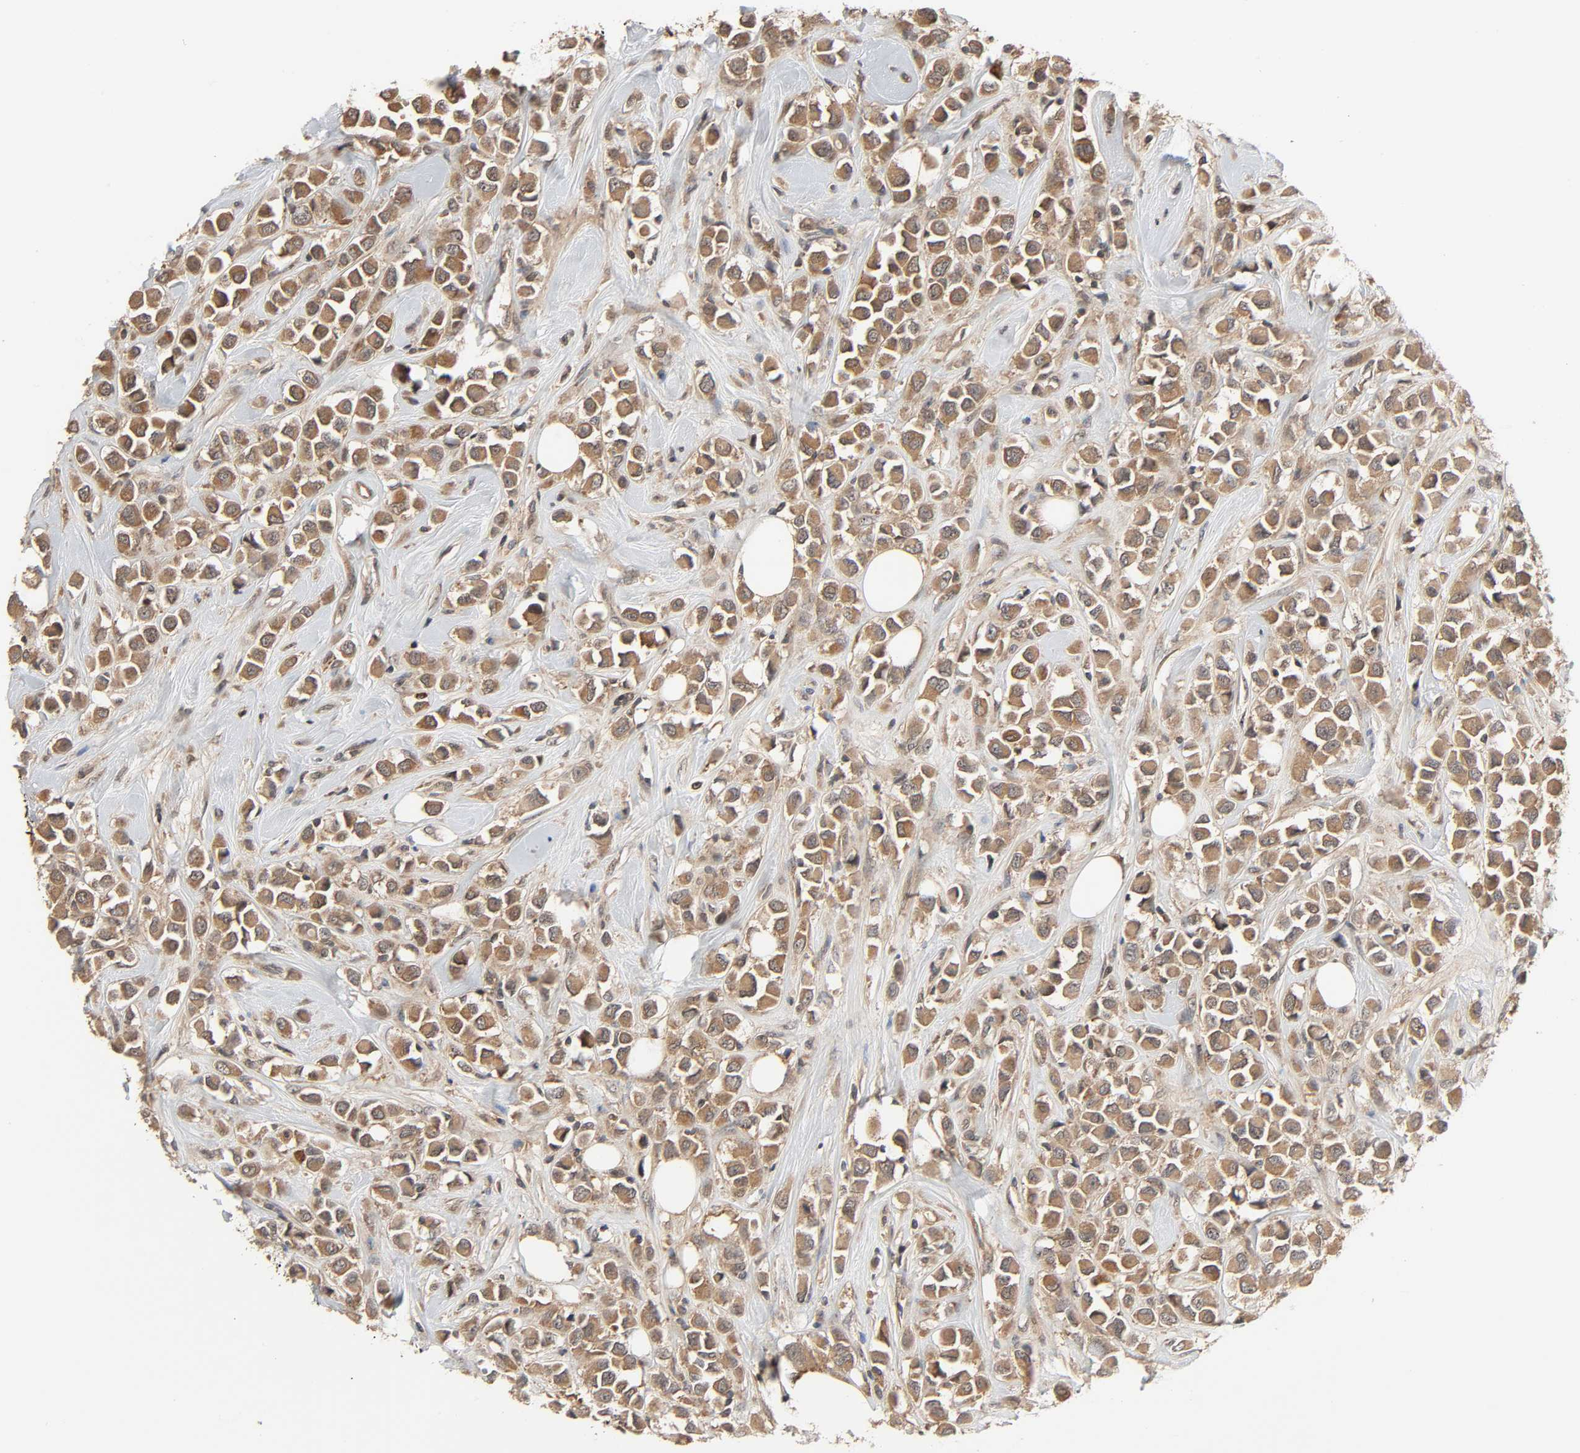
{"staining": {"intensity": "moderate", "quantity": ">75%", "location": "cytoplasmic/membranous"}, "tissue": "breast cancer", "cell_type": "Tumor cells", "image_type": "cancer", "snomed": [{"axis": "morphology", "description": "Duct carcinoma"}, {"axis": "topography", "description": "Breast"}], "caption": "Tumor cells show medium levels of moderate cytoplasmic/membranous positivity in approximately >75% of cells in breast cancer.", "gene": "PPP2R1B", "patient": {"sex": "female", "age": 61}}